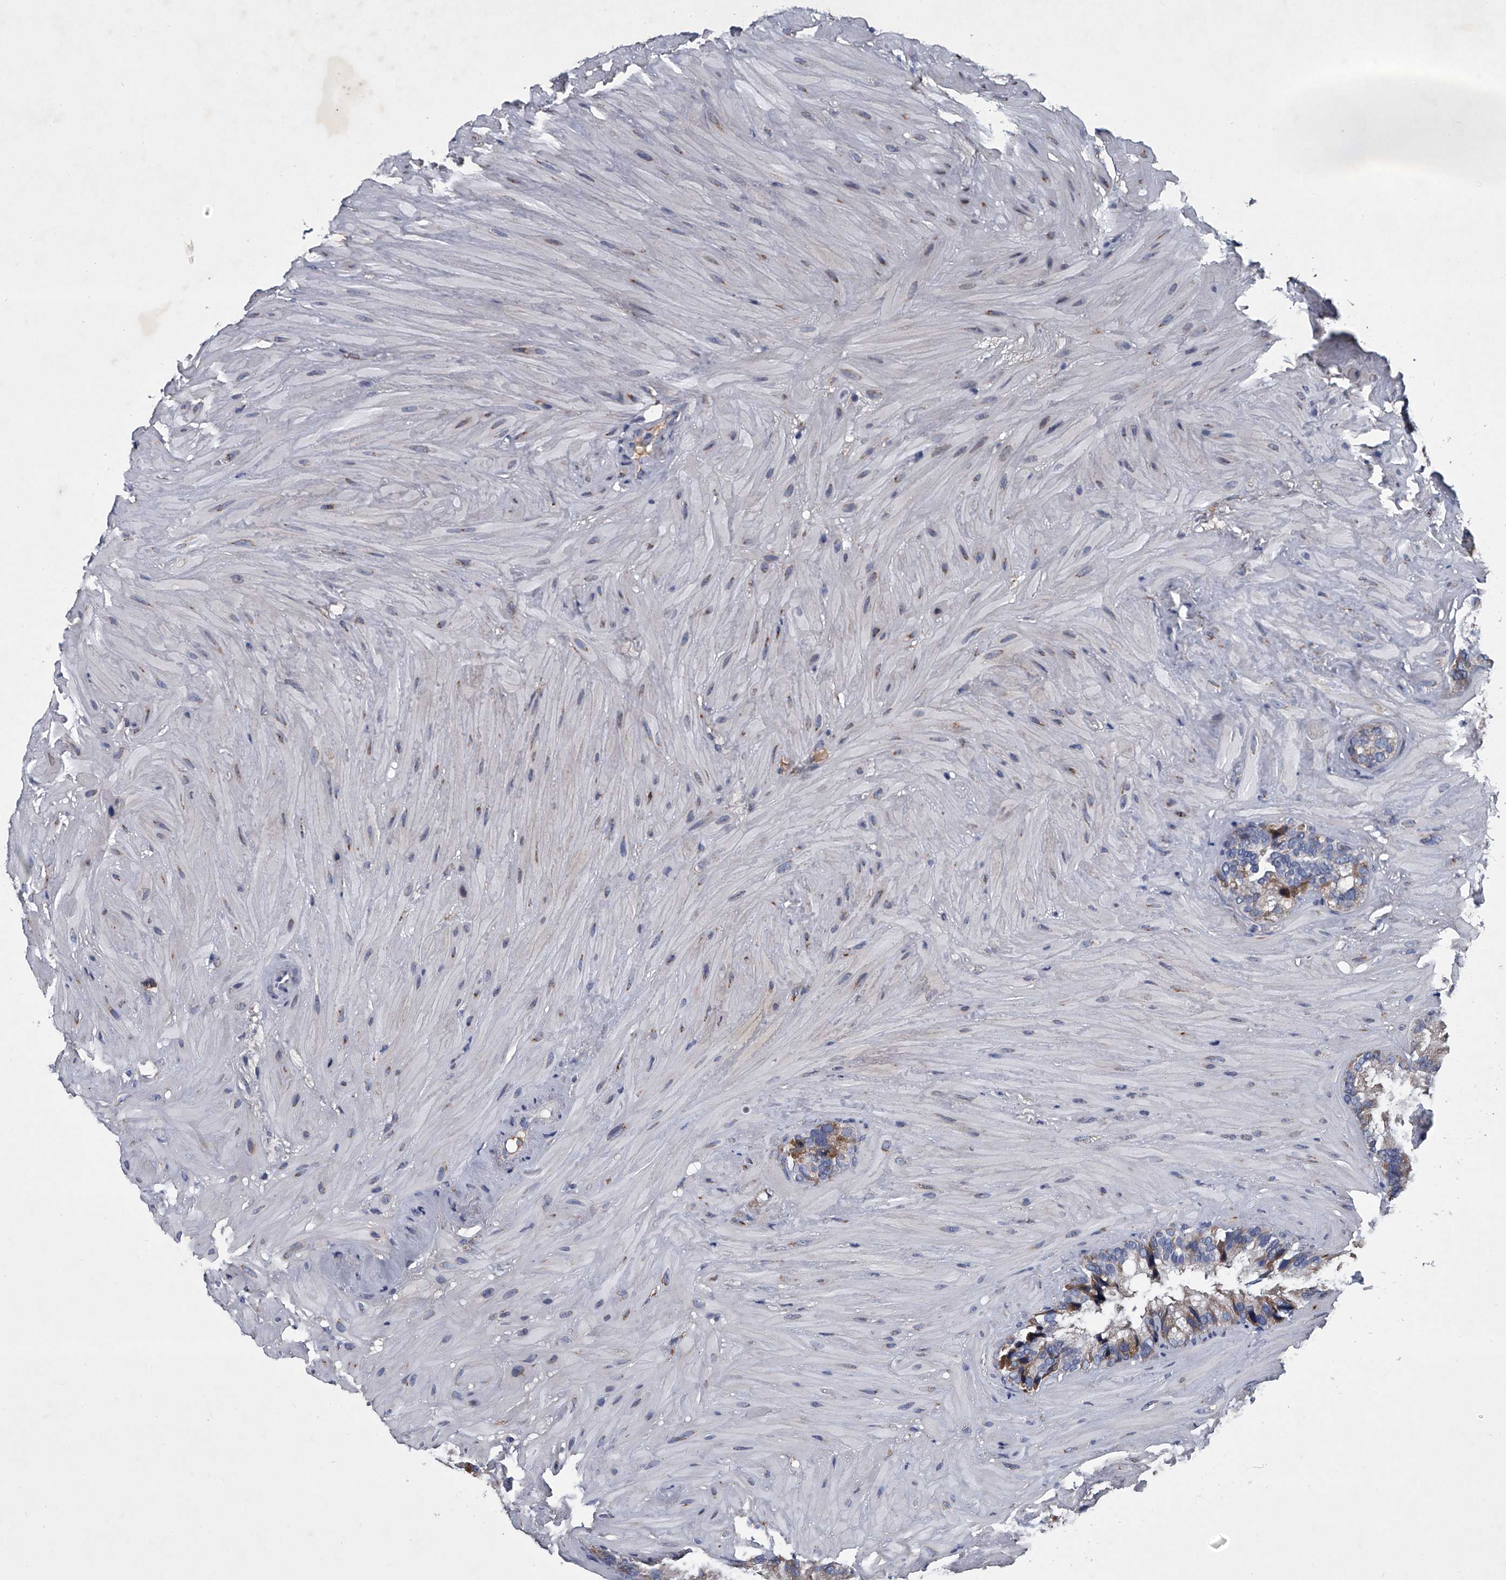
{"staining": {"intensity": "weak", "quantity": "25%-75%", "location": "cytoplasmic/membranous"}, "tissue": "seminal vesicle", "cell_type": "Glandular cells", "image_type": "normal", "snomed": [{"axis": "morphology", "description": "Normal tissue, NOS"}, {"axis": "topography", "description": "Prostate"}, {"axis": "topography", "description": "Seminal veicle"}], "caption": "Seminal vesicle stained with IHC shows weak cytoplasmic/membranous positivity in approximately 25%-75% of glandular cells. (Stains: DAB (3,3'-diaminobenzidine) in brown, nuclei in blue, Microscopy: brightfield microscopy at high magnification).", "gene": "ABCG1", "patient": {"sex": "male", "age": 68}}